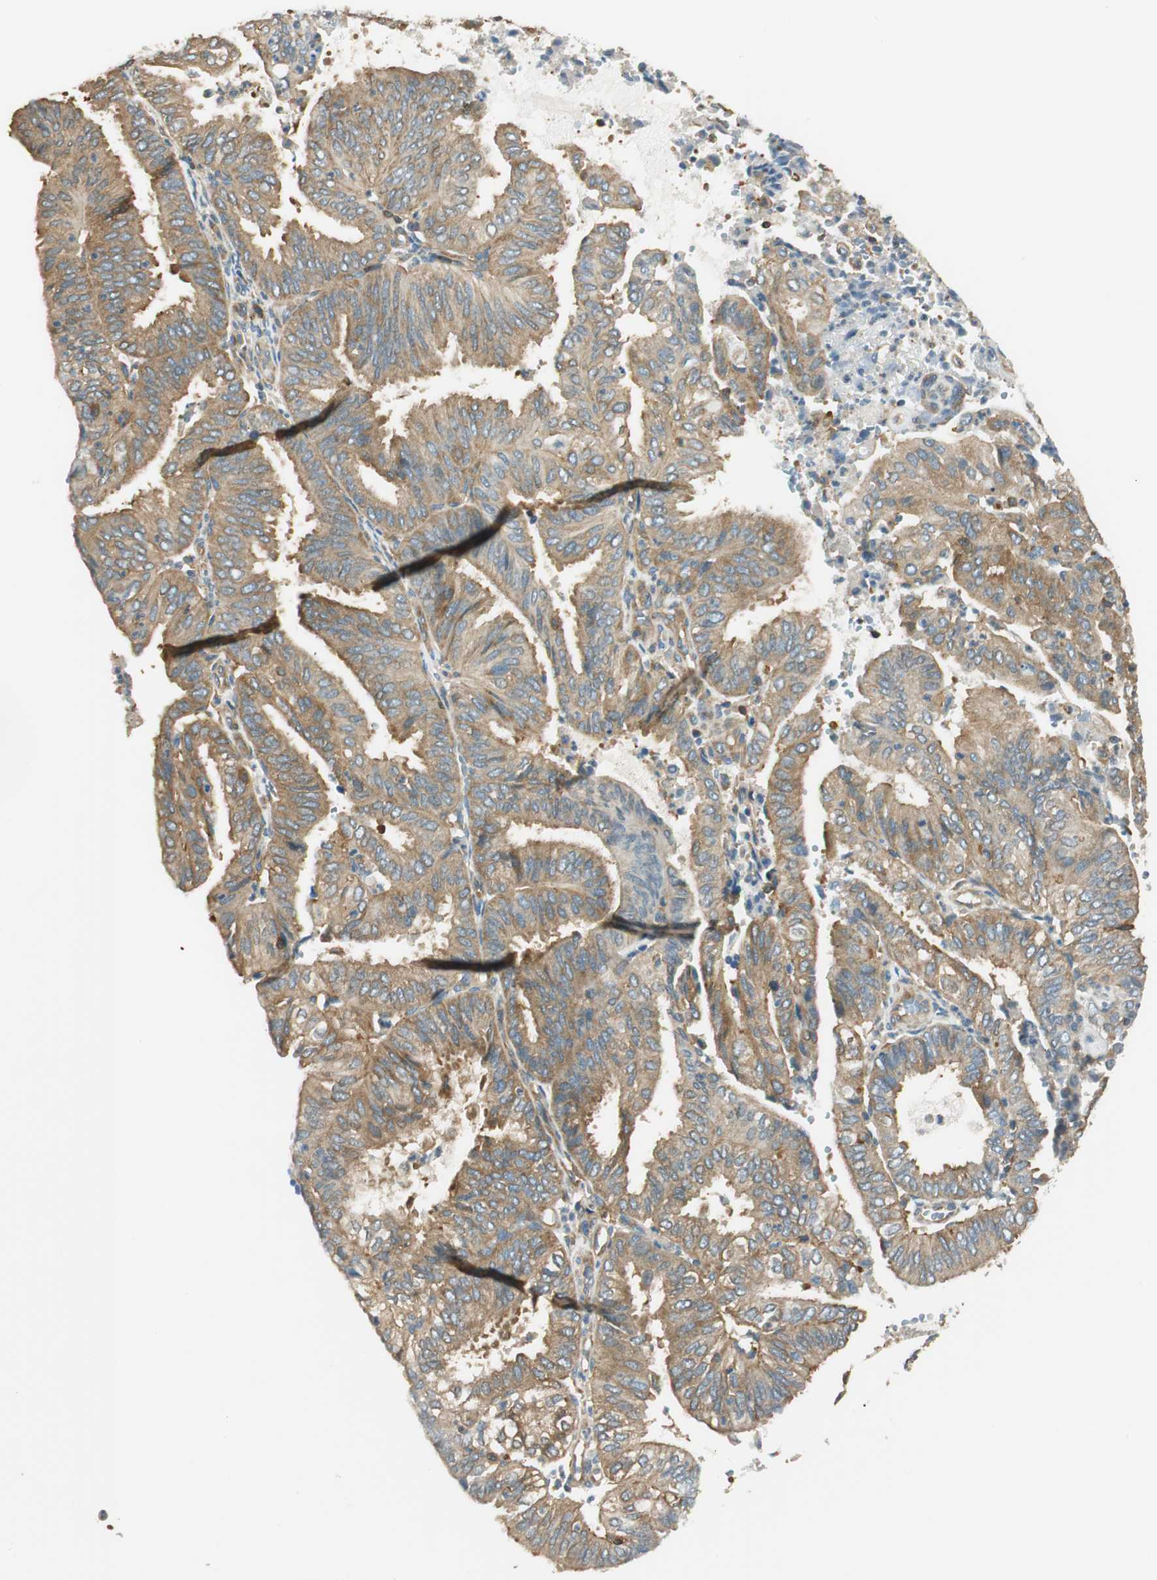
{"staining": {"intensity": "moderate", "quantity": ">75%", "location": "cytoplasmic/membranous"}, "tissue": "endometrial cancer", "cell_type": "Tumor cells", "image_type": "cancer", "snomed": [{"axis": "morphology", "description": "Adenocarcinoma, NOS"}, {"axis": "topography", "description": "Uterus"}], "caption": "Endometrial cancer (adenocarcinoma) stained with a brown dye exhibits moderate cytoplasmic/membranous positive positivity in approximately >75% of tumor cells.", "gene": "PI4K2B", "patient": {"sex": "female", "age": 60}}